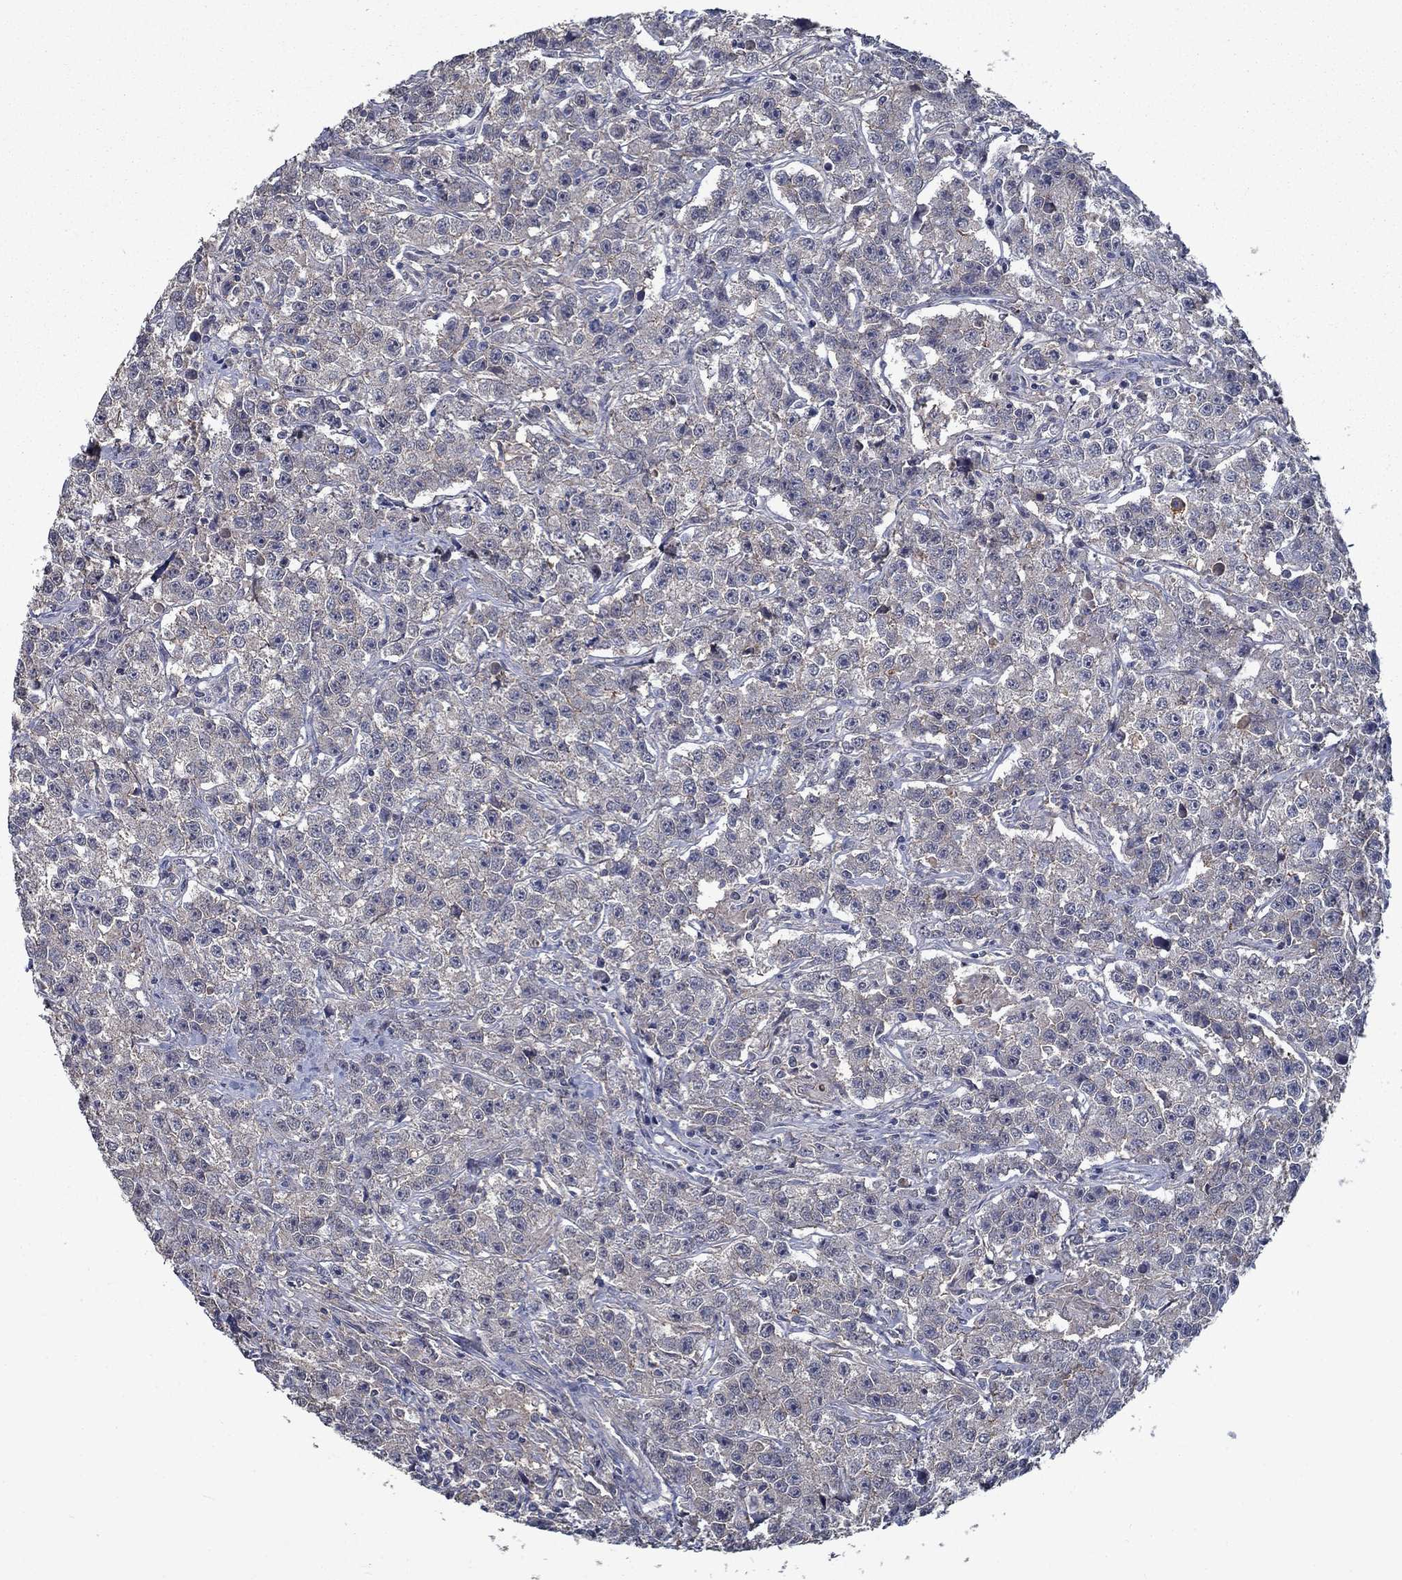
{"staining": {"intensity": "negative", "quantity": "none", "location": "none"}, "tissue": "testis cancer", "cell_type": "Tumor cells", "image_type": "cancer", "snomed": [{"axis": "morphology", "description": "Seminoma, NOS"}, {"axis": "topography", "description": "Testis"}], "caption": "Protein analysis of testis seminoma shows no significant staining in tumor cells.", "gene": "SLC44A1", "patient": {"sex": "male", "age": 59}}